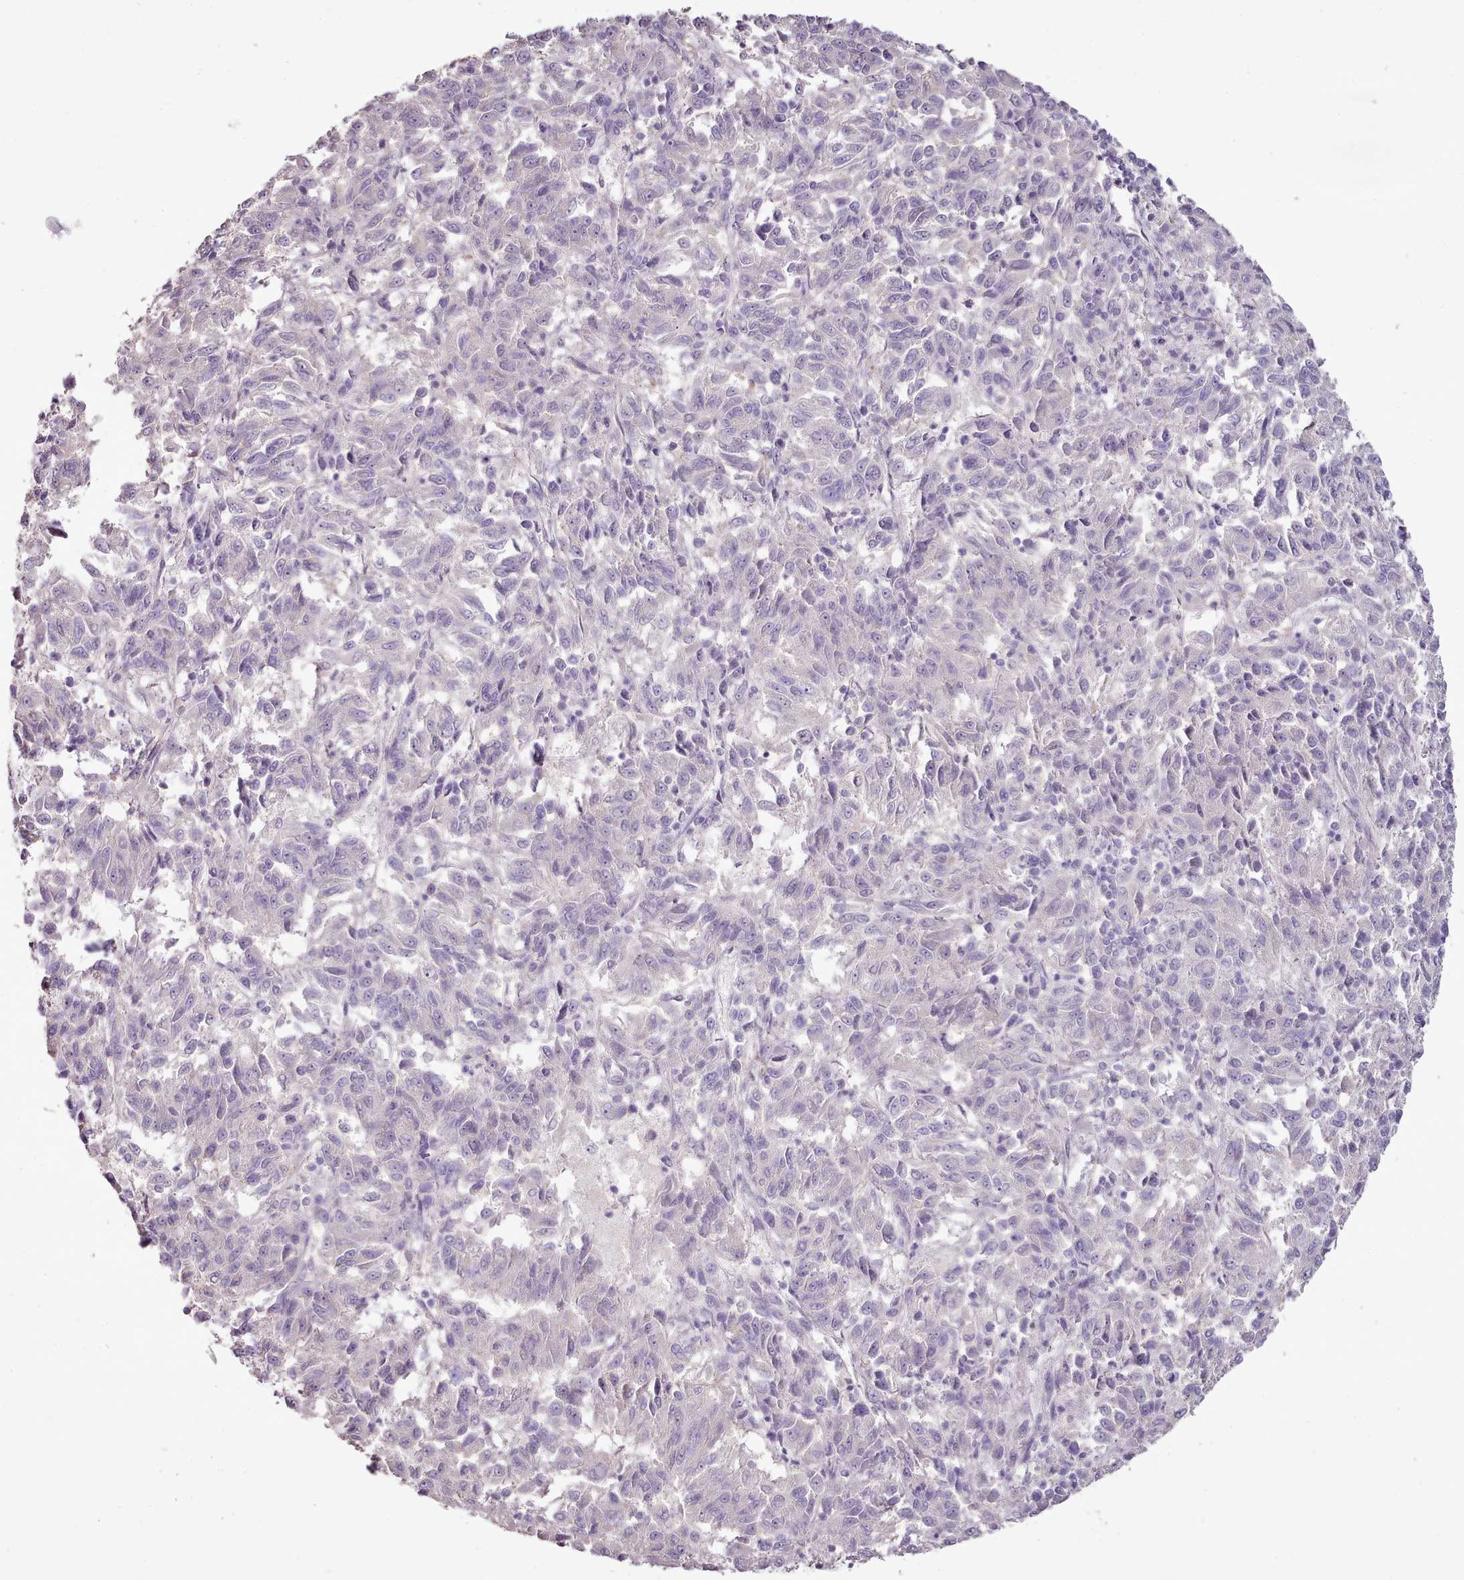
{"staining": {"intensity": "negative", "quantity": "none", "location": "none"}, "tissue": "melanoma", "cell_type": "Tumor cells", "image_type": "cancer", "snomed": [{"axis": "morphology", "description": "Malignant melanoma, Metastatic site"}, {"axis": "topography", "description": "Lung"}], "caption": "The histopathology image reveals no significant staining in tumor cells of malignant melanoma (metastatic site).", "gene": "BLOC1S2", "patient": {"sex": "male", "age": 64}}